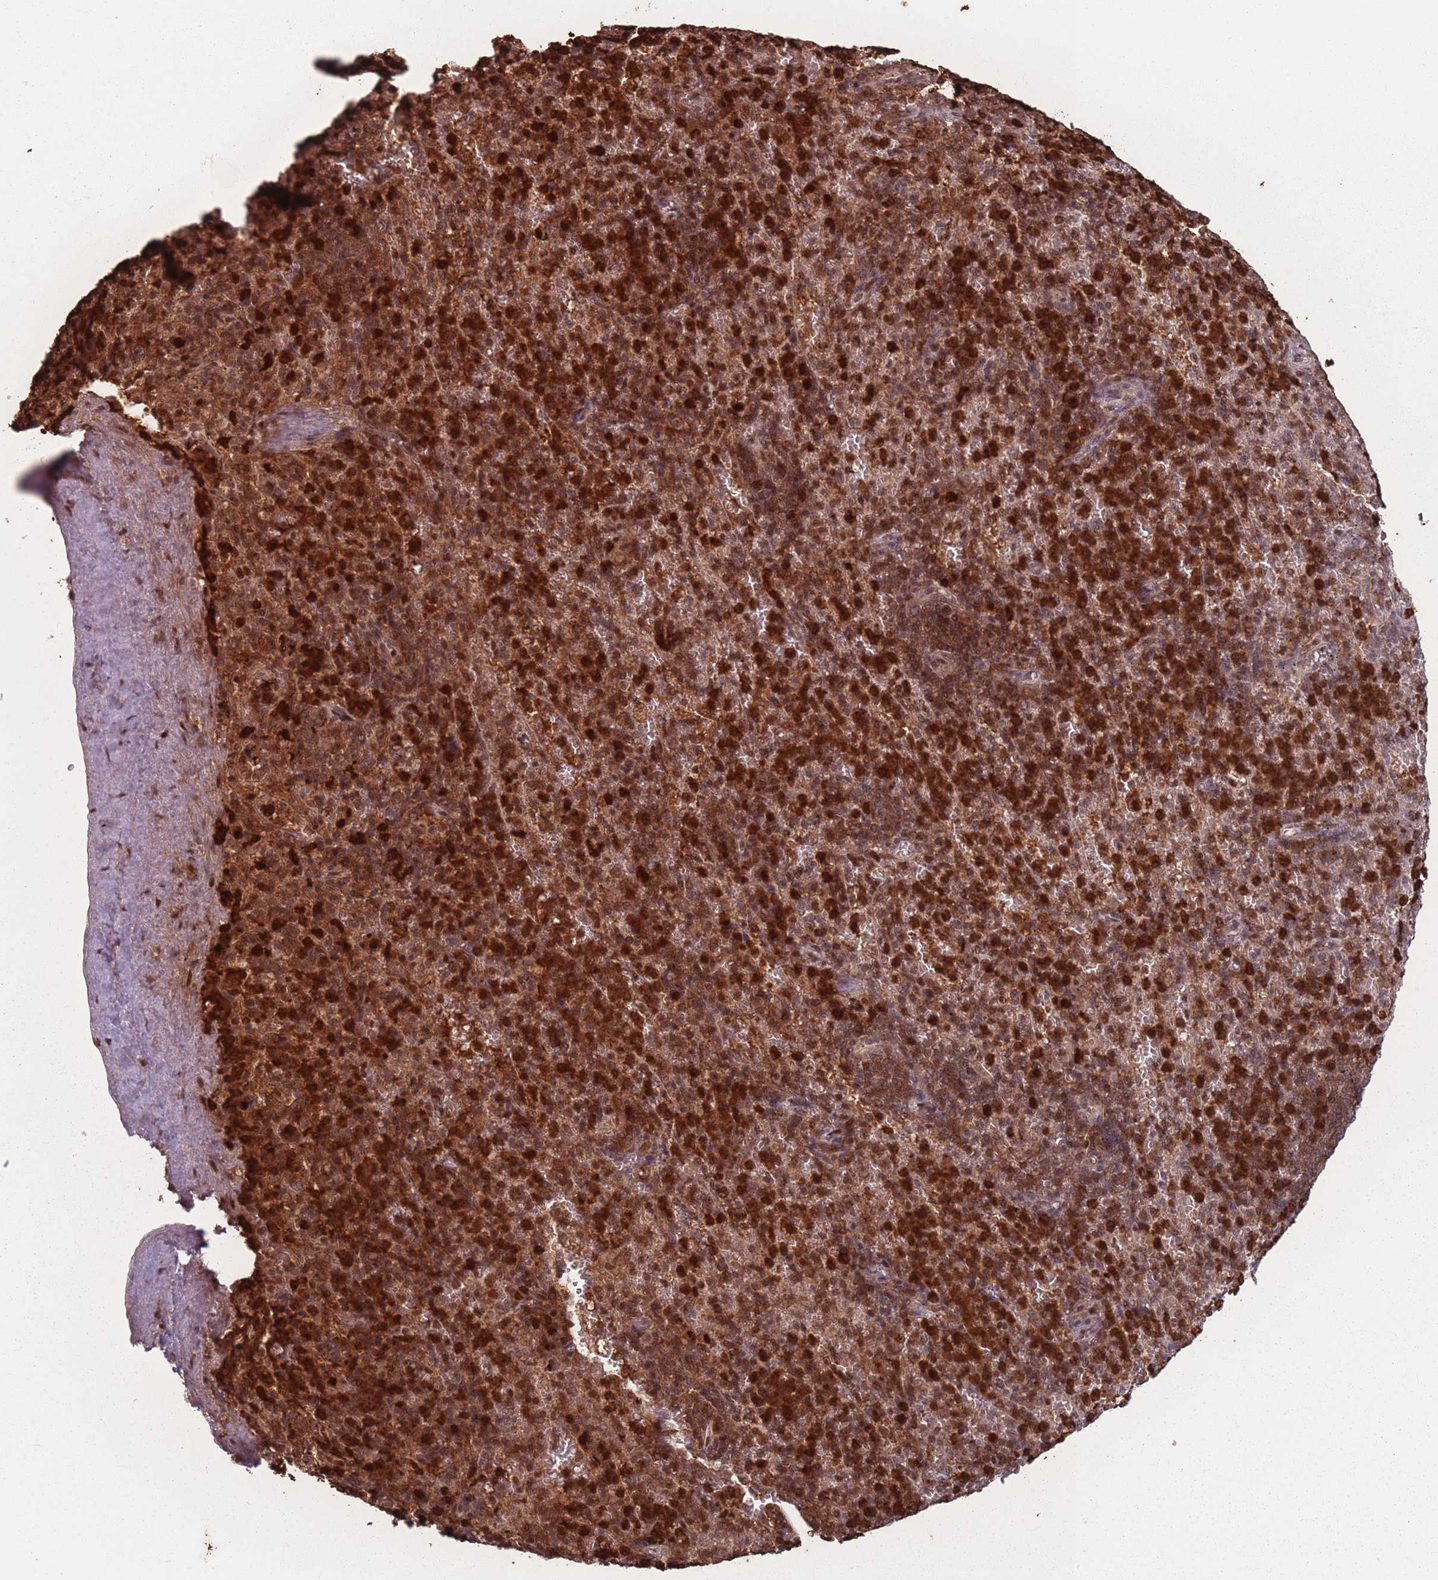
{"staining": {"intensity": "strong", "quantity": ">75%", "location": "cytoplasmic/membranous"}, "tissue": "spleen", "cell_type": "Cells in red pulp", "image_type": "normal", "snomed": [{"axis": "morphology", "description": "Normal tissue, NOS"}, {"axis": "topography", "description": "Spleen"}], "caption": "Immunohistochemical staining of normal human spleen reveals high levels of strong cytoplasmic/membranous expression in about >75% of cells in red pulp. The protein of interest is stained brown, and the nuclei are stained in blue (DAB (3,3'-diaminobenzidine) IHC with brightfield microscopy, high magnification).", "gene": "WDR55", "patient": {"sex": "female", "age": 74}}